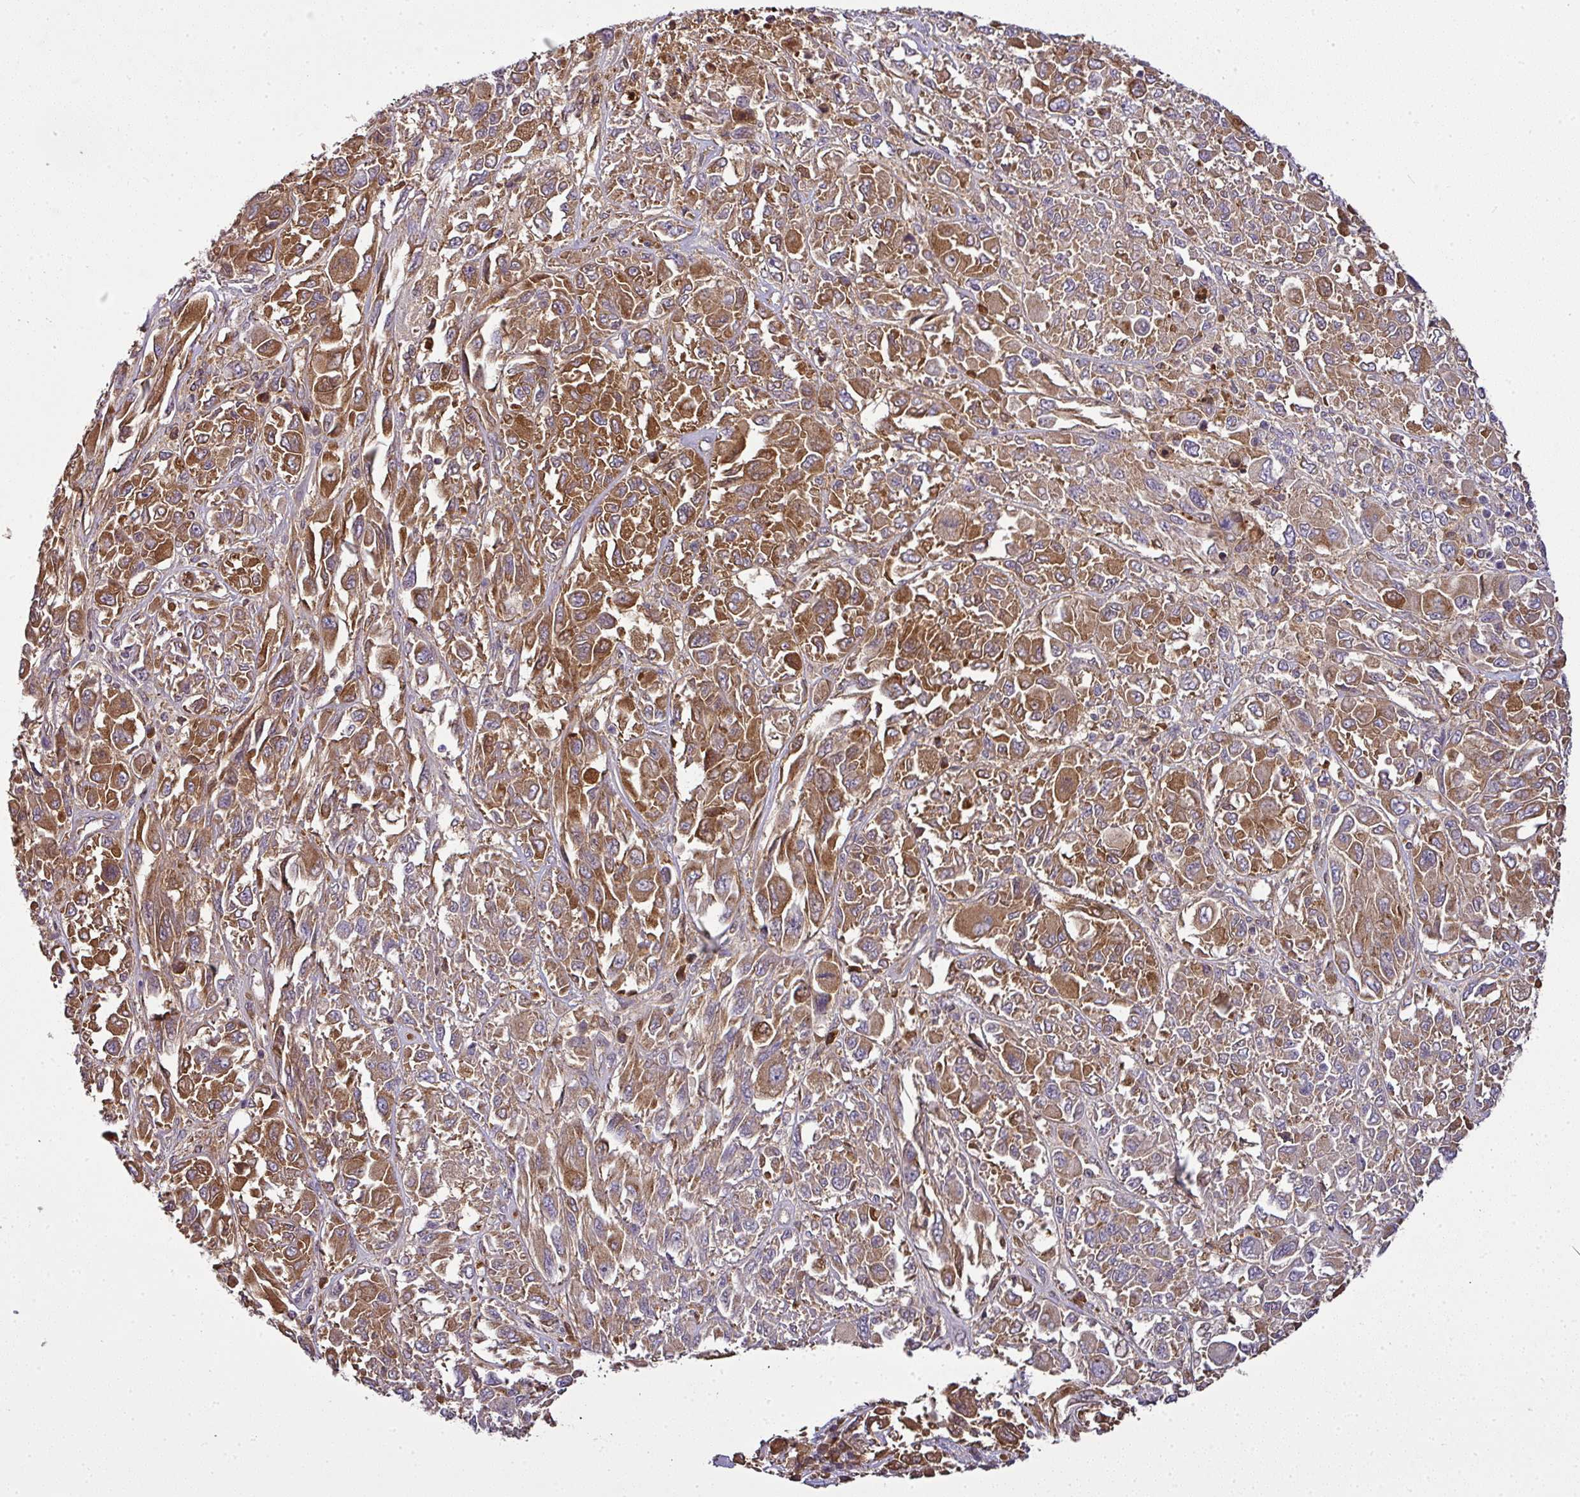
{"staining": {"intensity": "moderate", "quantity": ">75%", "location": "cytoplasmic/membranous"}, "tissue": "melanoma", "cell_type": "Tumor cells", "image_type": "cancer", "snomed": [{"axis": "morphology", "description": "Malignant melanoma, NOS"}, {"axis": "topography", "description": "Skin"}], "caption": "This photomicrograph reveals malignant melanoma stained with immunohistochemistry (IHC) to label a protein in brown. The cytoplasmic/membranous of tumor cells show moderate positivity for the protein. Nuclei are counter-stained blue.", "gene": "CAB39L", "patient": {"sex": "female", "age": 91}}